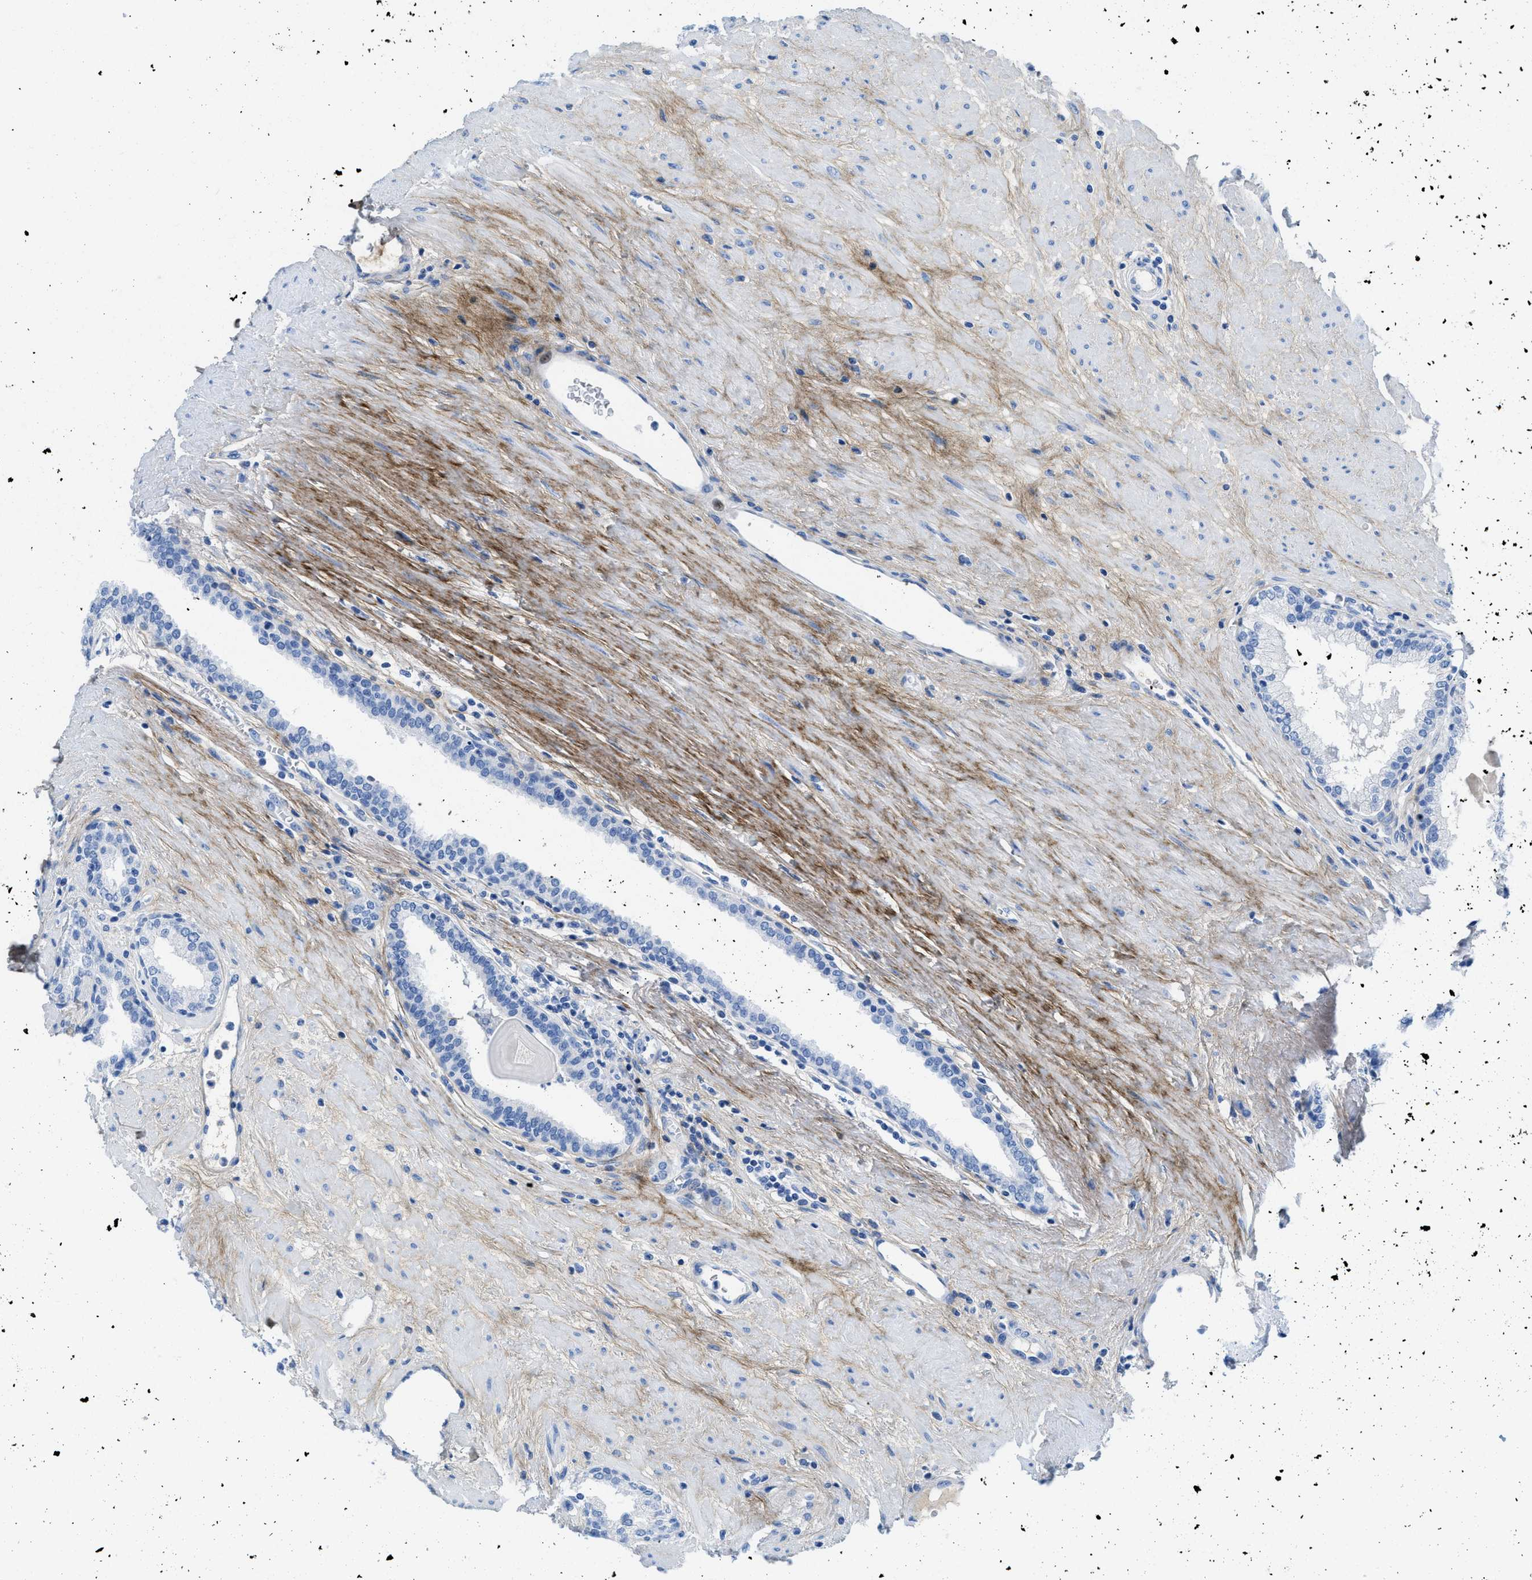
{"staining": {"intensity": "negative", "quantity": "none", "location": "none"}, "tissue": "prostate", "cell_type": "Glandular cells", "image_type": "normal", "snomed": [{"axis": "morphology", "description": "Normal tissue, NOS"}, {"axis": "topography", "description": "Prostate"}], "caption": "Immunohistochemical staining of normal prostate exhibits no significant staining in glandular cells.", "gene": "COL3A1", "patient": {"sex": "male", "age": 51}}